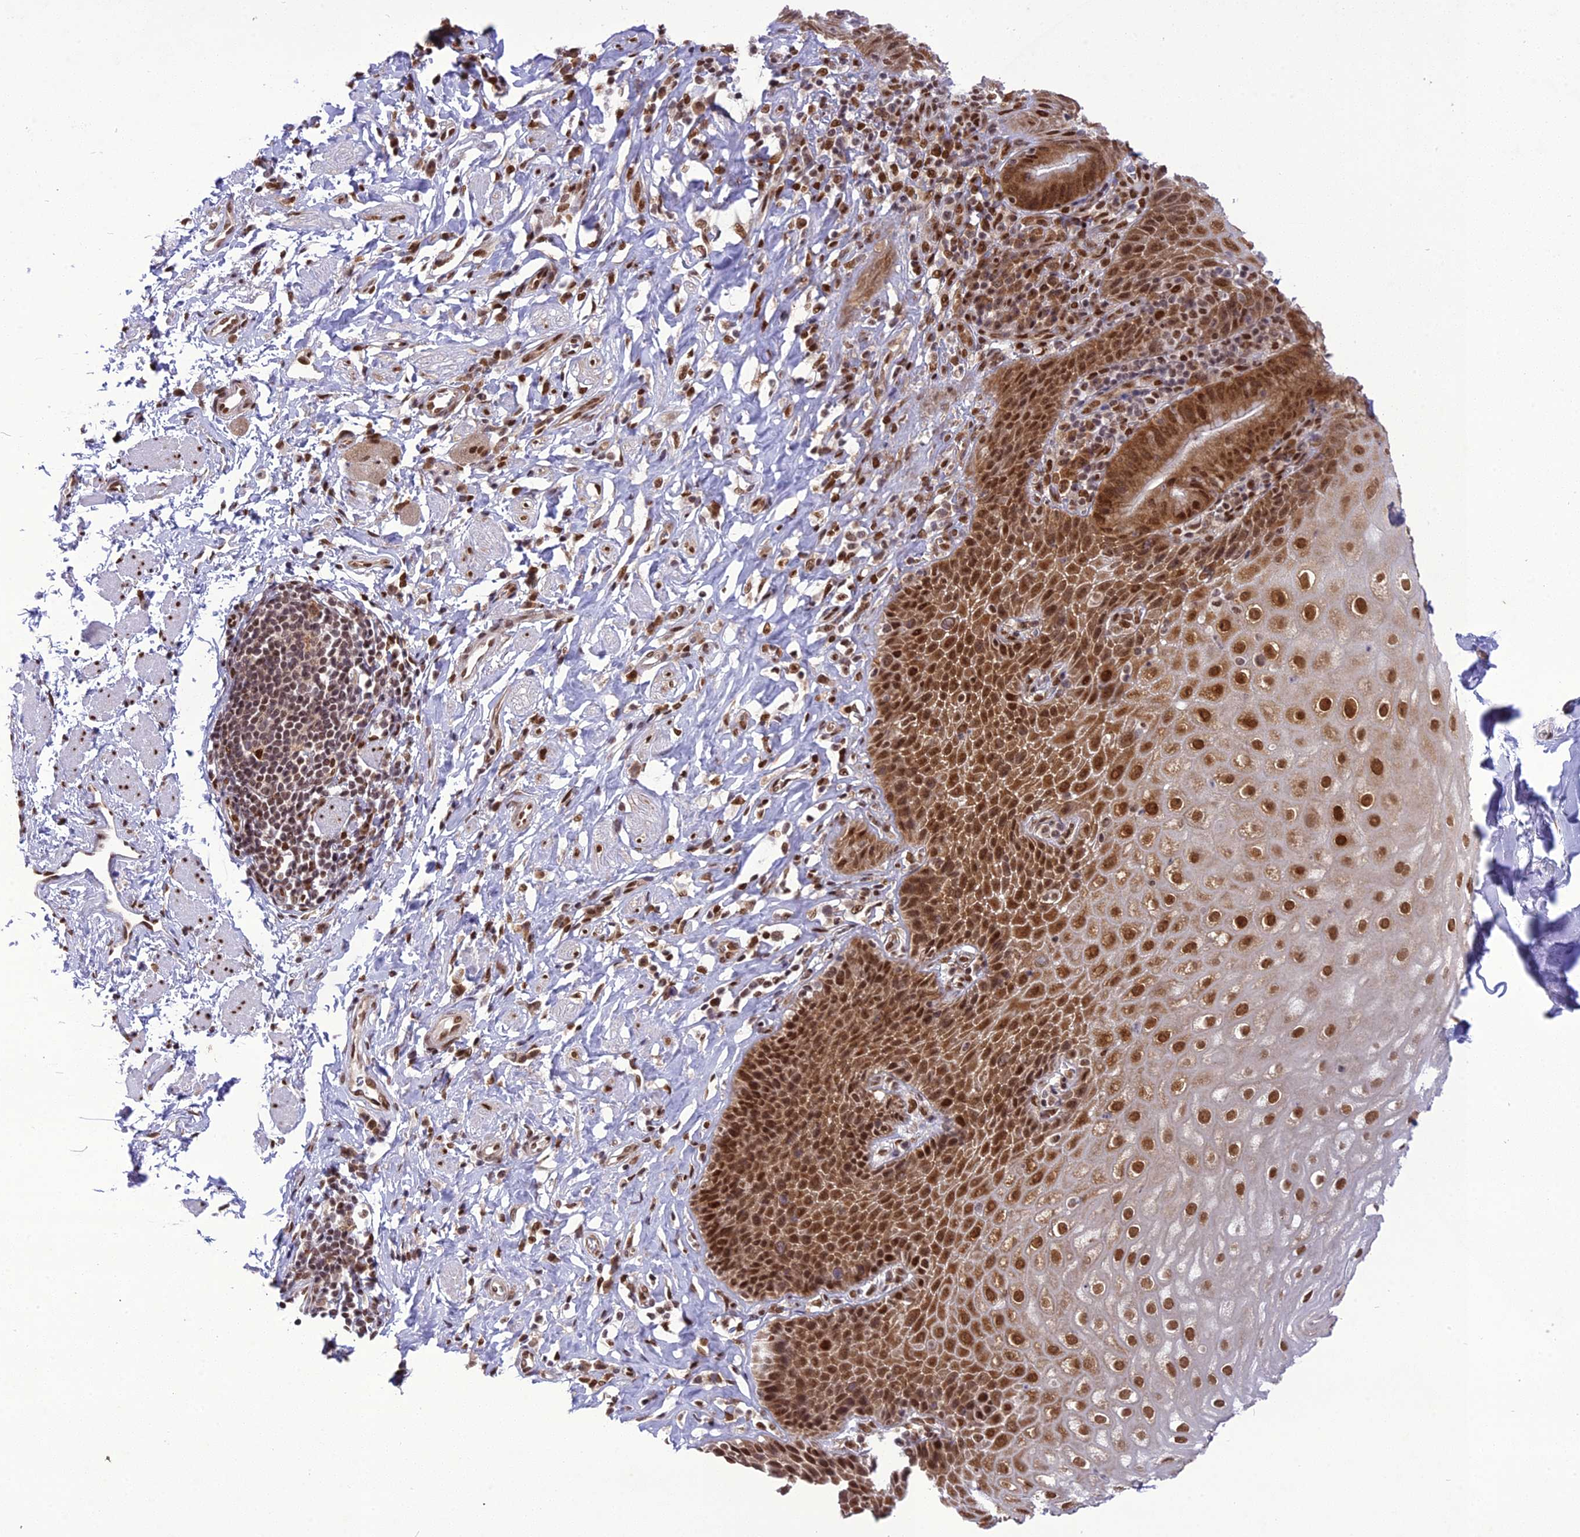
{"staining": {"intensity": "strong", "quantity": ">75%", "location": "nuclear"}, "tissue": "esophagus", "cell_type": "Squamous epithelial cells", "image_type": "normal", "snomed": [{"axis": "morphology", "description": "Normal tissue, NOS"}, {"axis": "topography", "description": "Esophagus"}], "caption": "Strong nuclear positivity for a protein is present in about >75% of squamous epithelial cells of normal esophagus using immunohistochemistry.", "gene": "DDX1", "patient": {"sex": "female", "age": 61}}